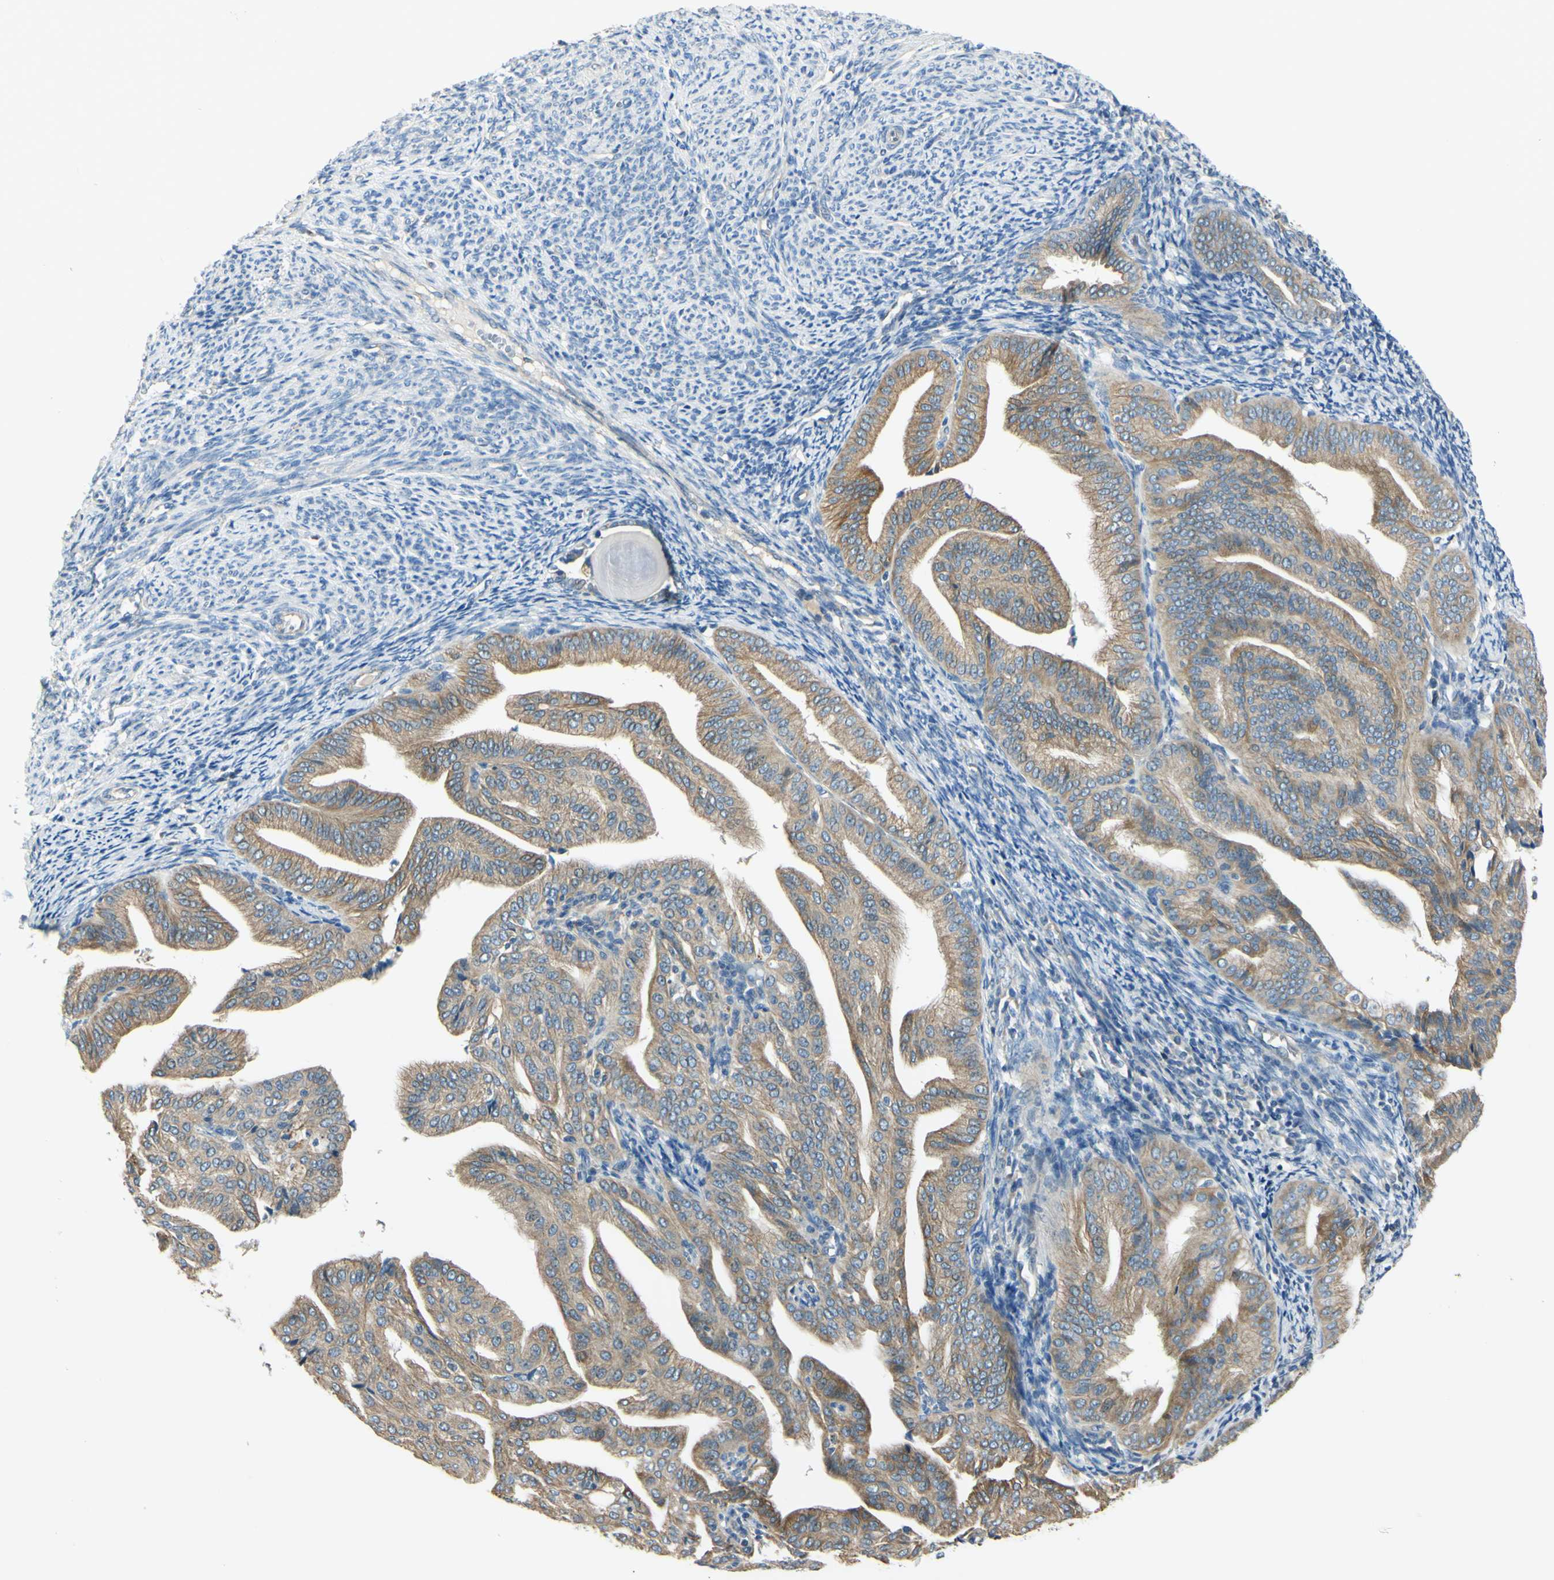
{"staining": {"intensity": "moderate", "quantity": ">75%", "location": "cytoplasmic/membranous"}, "tissue": "endometrial cancer", "cell_type": "Tumor cells", "image_type": "cancer", "snomed": [{"axis": "morphology", "description": "Adenocarcinoma, NOS"}, {"axis": "topography", "description": "Endometrium"}], "caption": "Immunohistochemistry (IHC) (DAB (3,3'-diaminobenzidine)) staining of human adenocarcinoma (endometrial) demonstrates moderate cytoplasmic/membranous protein expression in about >75% of tumor cells. The protein is stained brown, and the nuclei are stained in blue (DAB (3,3'-diaminobenzidine) IHC with brightfield microscopy, high magnification).", "gene": "LAMA3", "patient": {"sex": "female", "age": 58}}